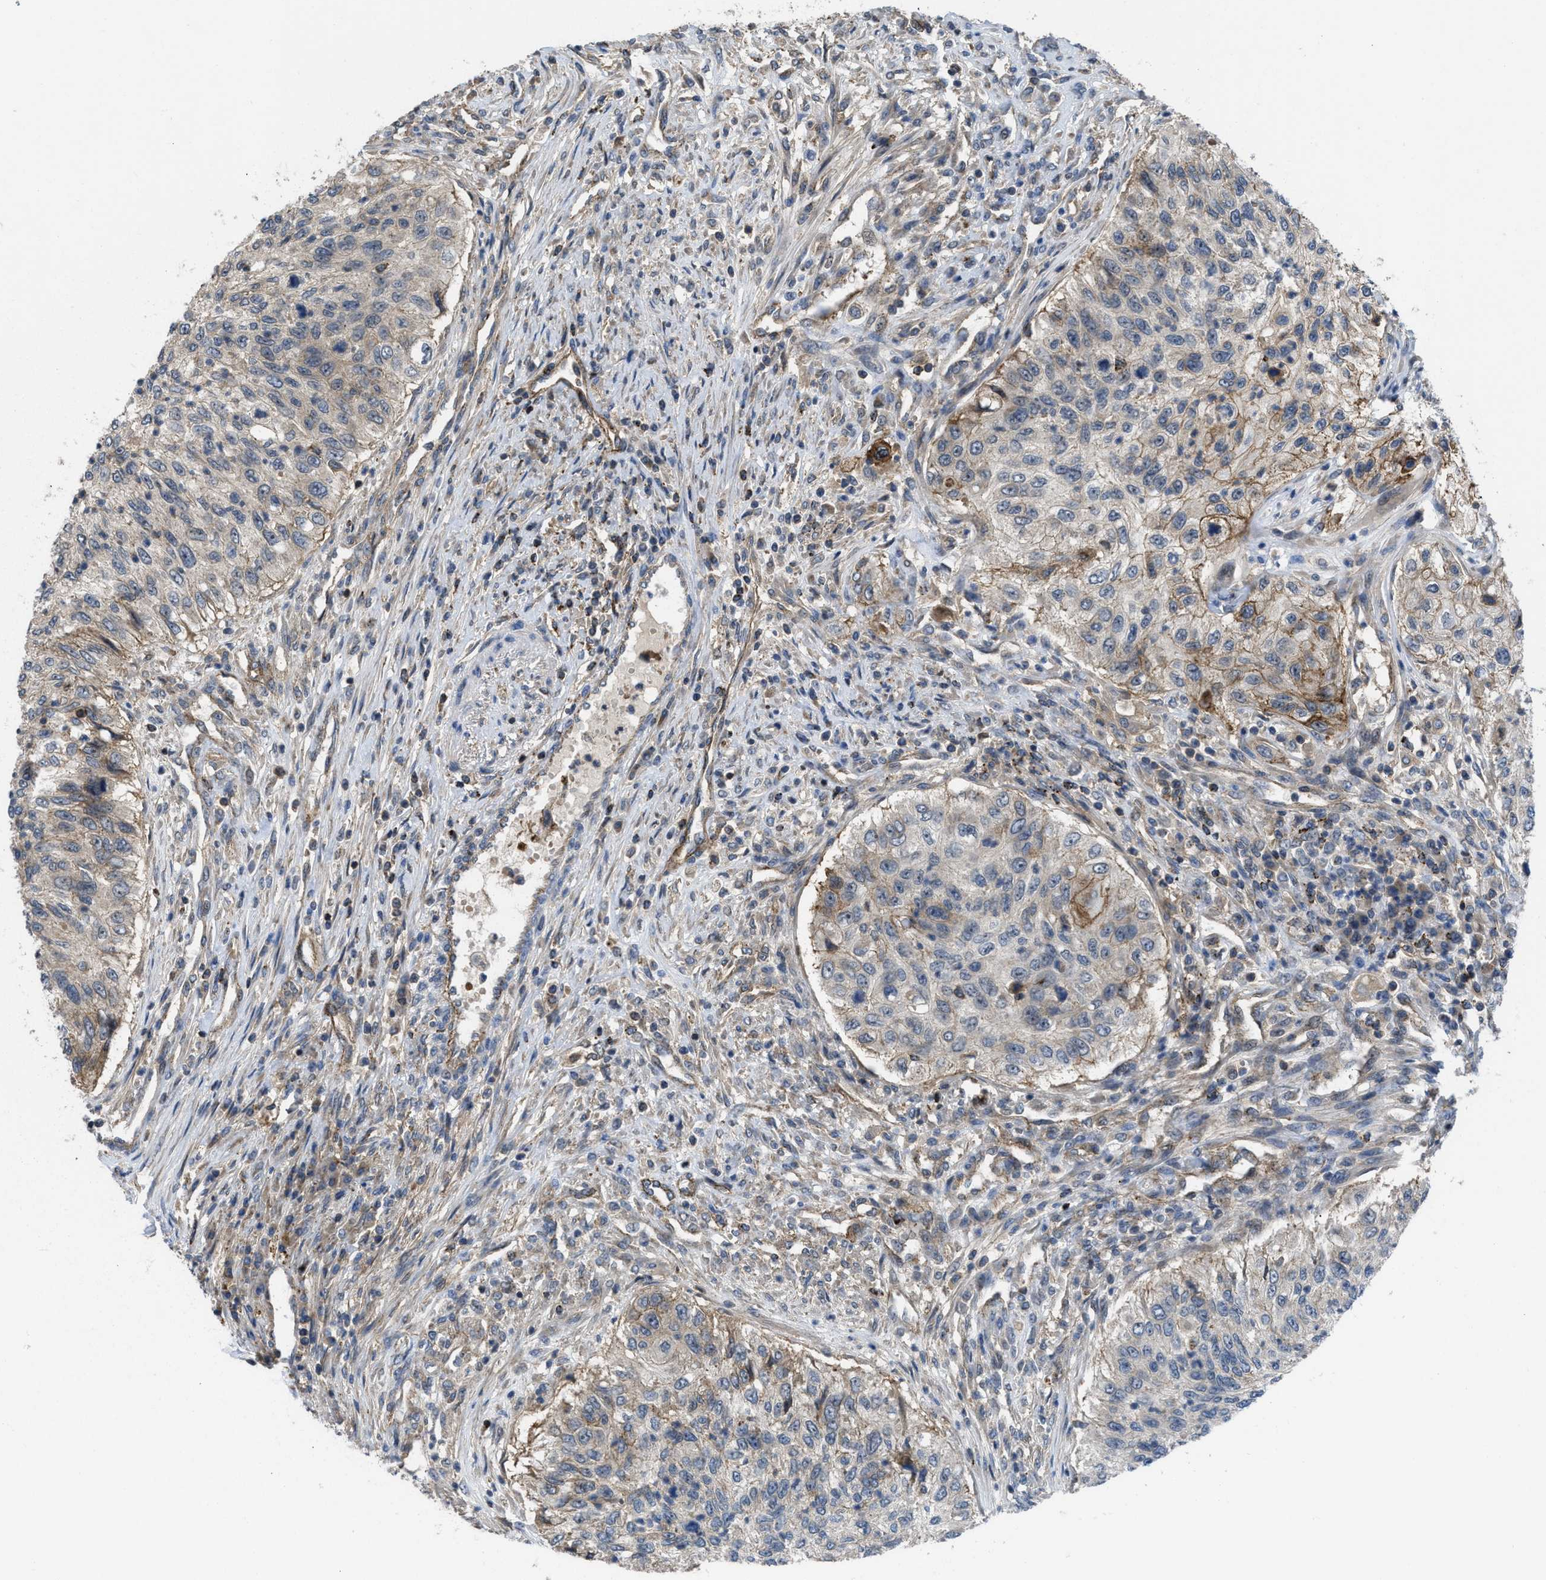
{"staining": {"intensity": "moderate", "quantity": "<25%", "location": "cytoplasmic/membranous"}, "tissue": "urothelial cancer", "cell_type": "Tumor cells", "image_type": "cancer", "snomed": [{"axis": "morphology", "description": "Urothelial carcinoma, High grade"}, {"axis": "topography", "description": "Urinary bladder"}], "caption": "Approximately <25% of tumor cells in urothelial cancer demonstrate moderate cytoplasmic/membranous protein staining as visualized by brown immunohistochemical staining.", "gene": "GPATCH2L", "patient": {"sex": "female", "age": 60}}